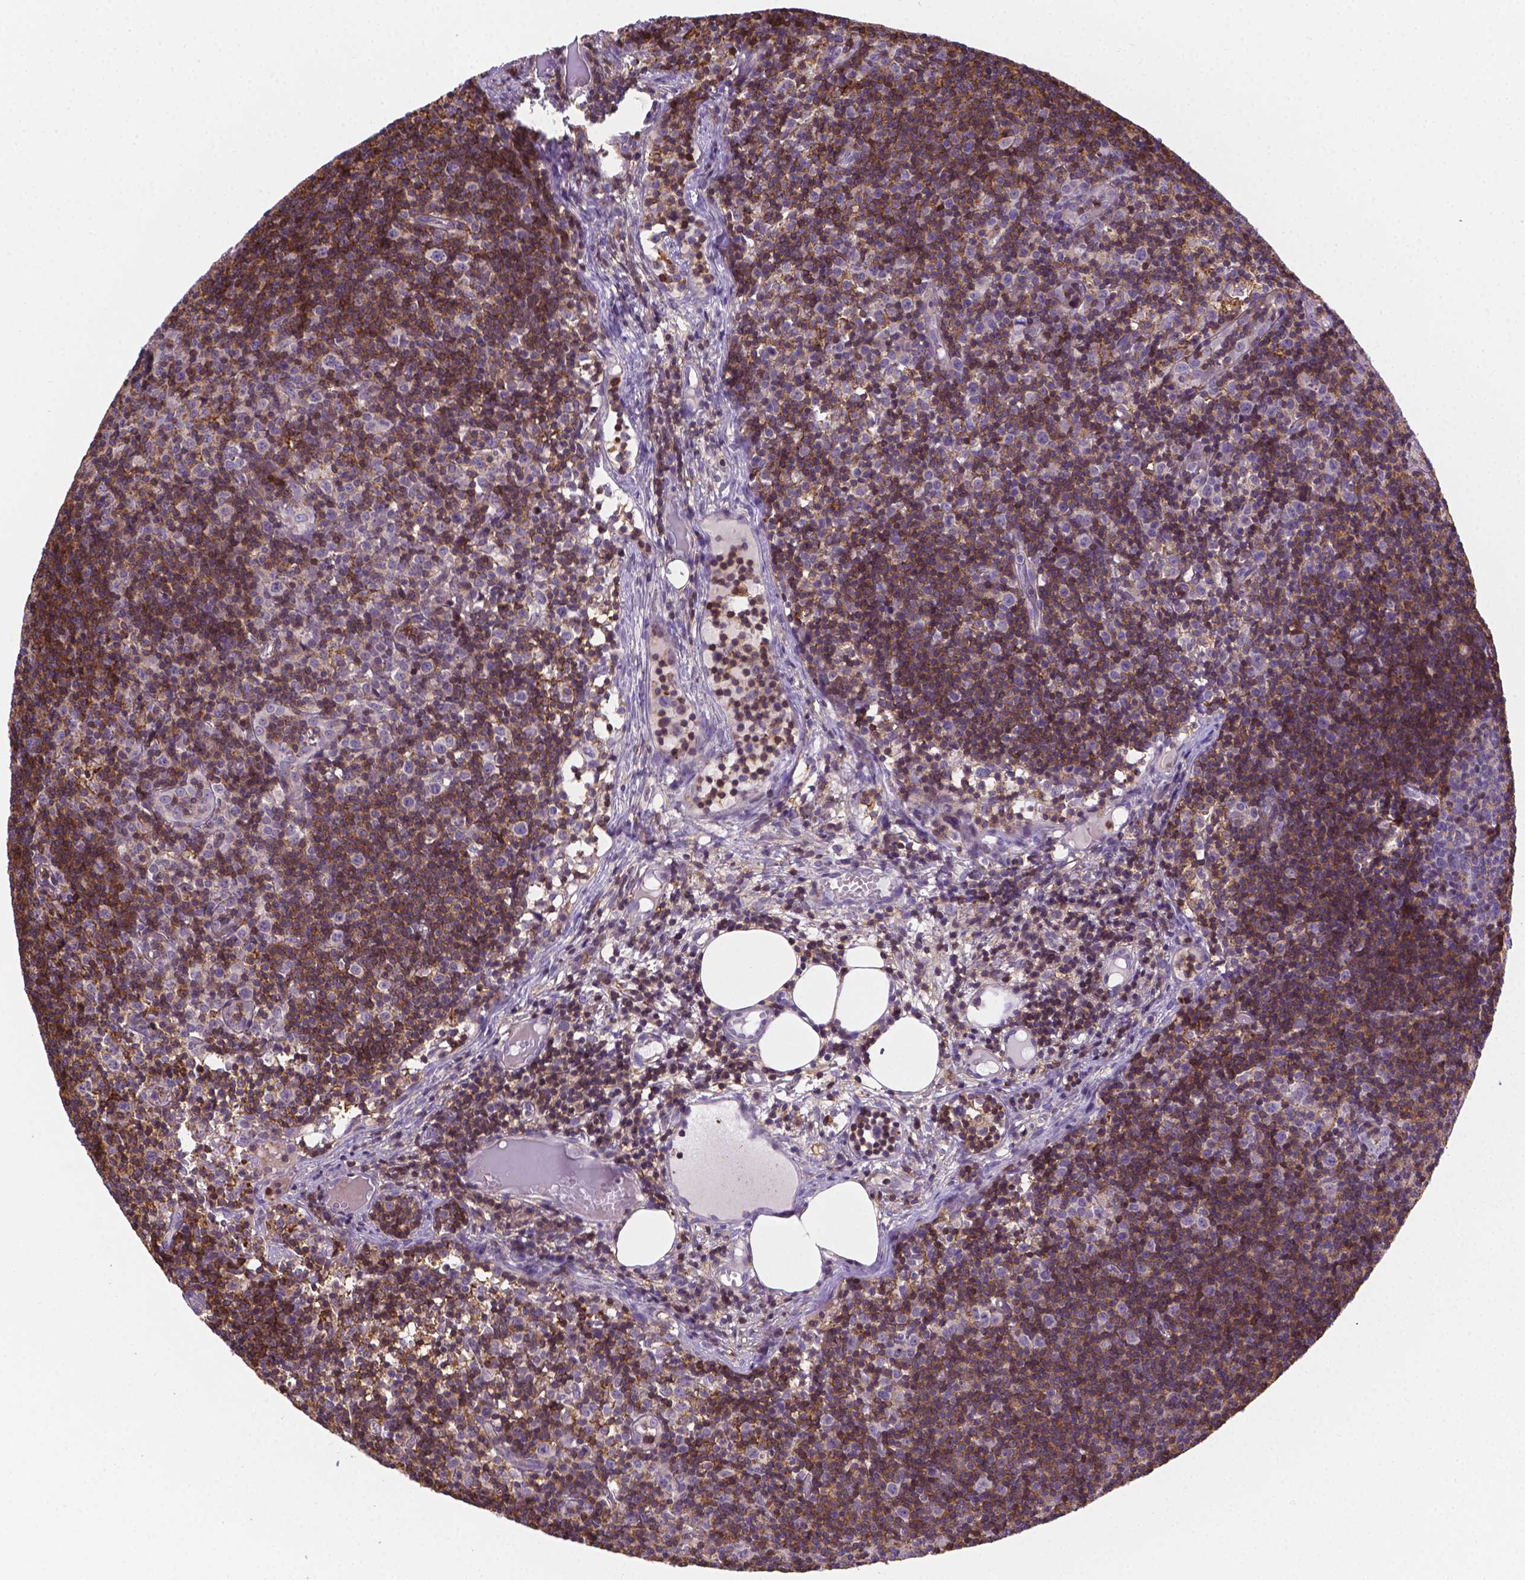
{"staining": {"intensity": "negative", "quantity": "none", "location": "none"}, "tissue": "lymph node", "cell_type": "Germinal center cells", "image_type": "normal", "snomed": [{"axis": "morphology", "description": "Normal tissue, NOS"}, {"axis": "topography", "description": "Lymph node"}], "caption": "A micrograph of lymph node stained for a protein demonstrates no brown staining in germinal center cells. (Immunohistochemistry, brightfield microscopy, high magnification).", "gene": "ACAD10", "patient": {"sex": "female", "age": 41}}